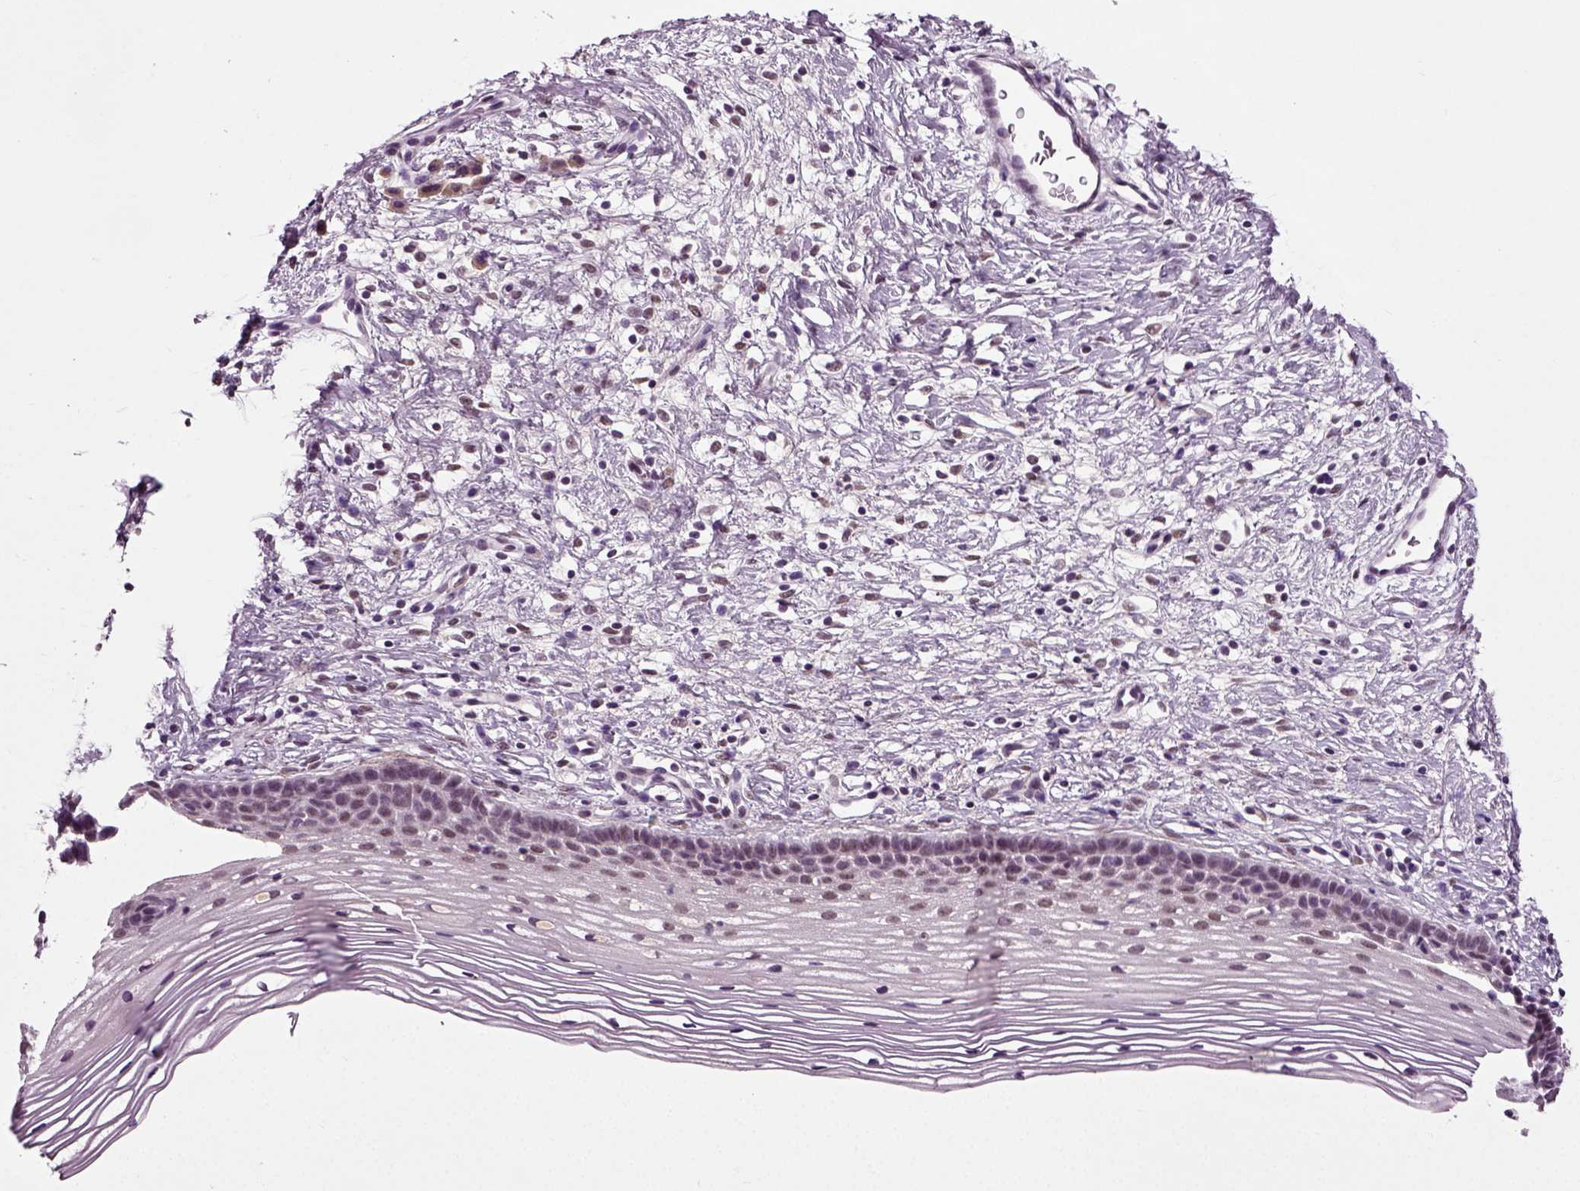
{"staining": {"intensity": "negative", "quantity": "none", "location": "none"}, "tissue": "cervix", "cell_type": "Glandular cells", "image_type": "normal", "snomed": [{"axis": "morphology", "description": "Normal tissue, NOS"}, {"axis": "topography", "description": "Cervix"}], "caption": "Immunohistochemistry (IHC) micrograph of unremarkable cervix: cervix stained with DAB reveals no significant protein expression in glandular cells. (DAB IHC with hematoxylin counter stain).", "gene": "RCOR3", "patient": {"sex": "female", "age": 39}}